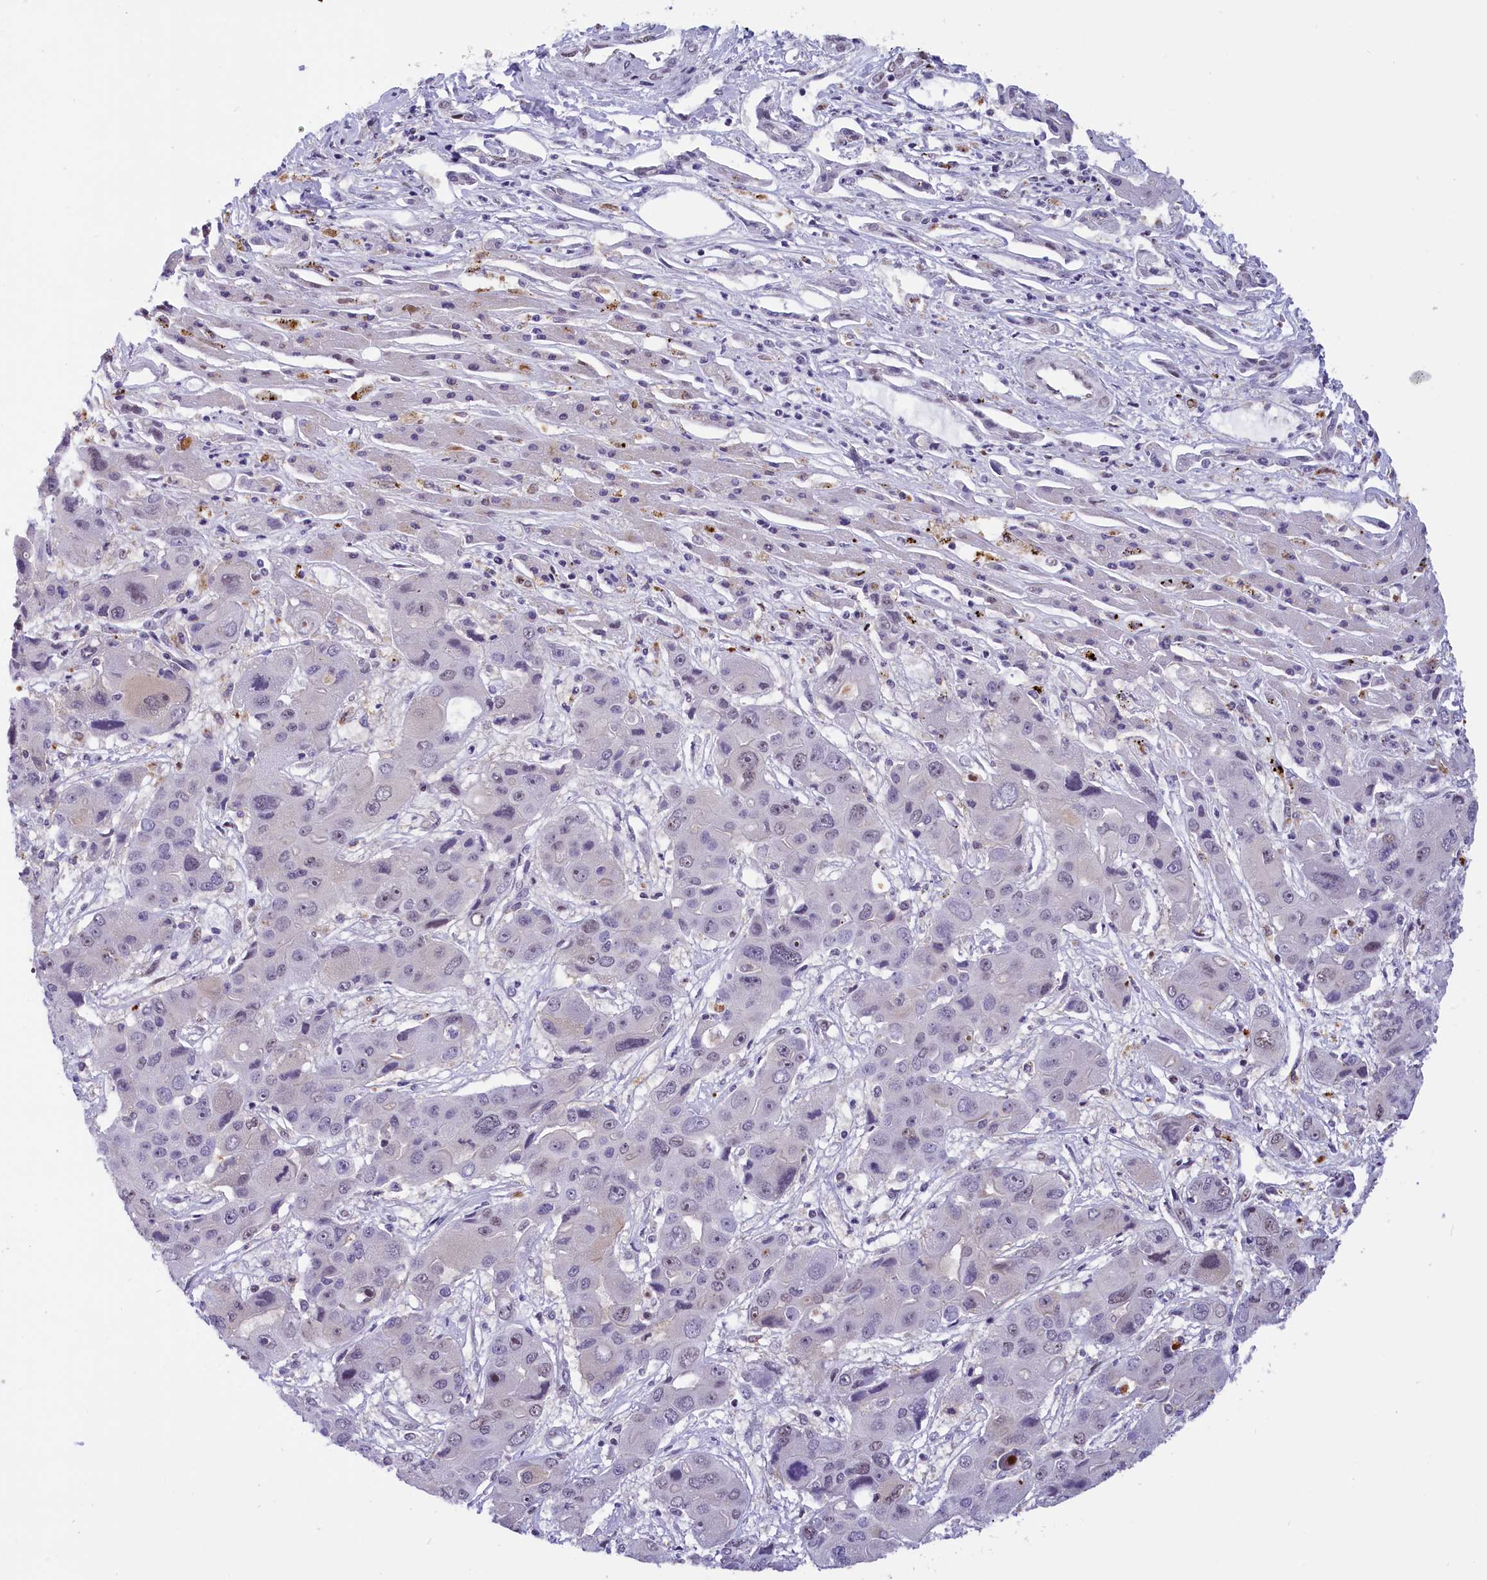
{"staining": {"intensity": "weak", "quantity": "<25%", "location": "nuclear"}, "tissue": "liver cancer", "cell_type": "Tumor cells", "image_type": "cancer", "snomed": [{"axis": "morphology", "description": "Cholangiocarcinoma"}, {"axis": "topography", "description": "Liver"}], "caption": "Immunohistochemistry (IHC) photomicrograph of human liver cholangiocarcinoma stained for a protein (brown), which reveals no expression in tumor cells.", "gene": "CDYL2", "patient": {"sex": "male", "age": 67}}